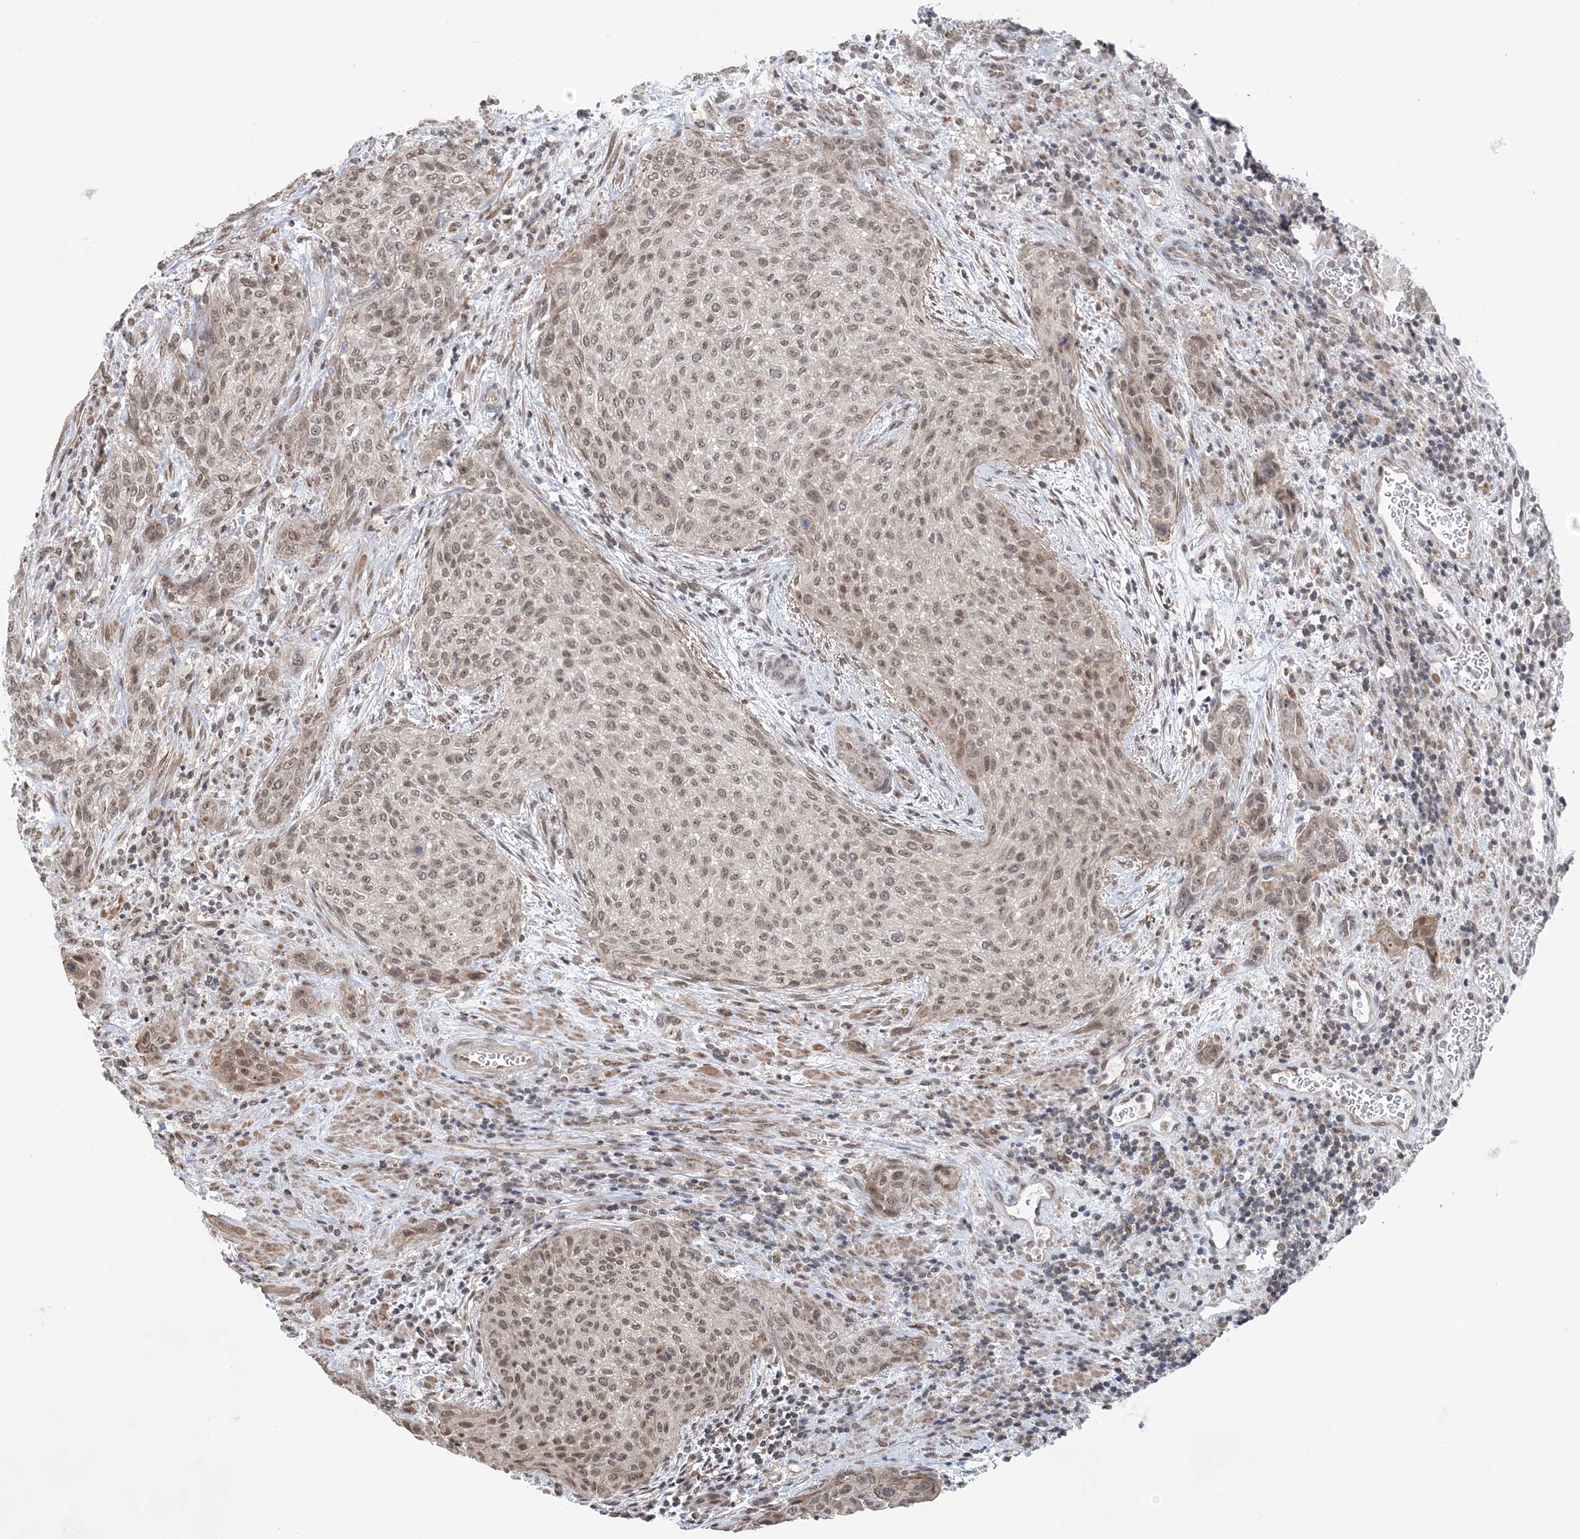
{"staining": {"intensity": "weak", "quantity": ">75%", "location": "nuclear"}, "tissue": "urothelial cancer", "cell_type": "Tumor cells", "image_type": "cancer", "snomed": [{"axis": "morphology", "description": "Urothelial carcinoma, High grade"}, {"axis": "topography", "description": "Urinary bladder"}], "caption": "A low amount of weak nuclear expression is appreciated in about >75% of tumor cells in high-grade urothelial carcinoma tissue.", "gene": "CCDC152", "patient": {"sex": "male", "age": 35}}